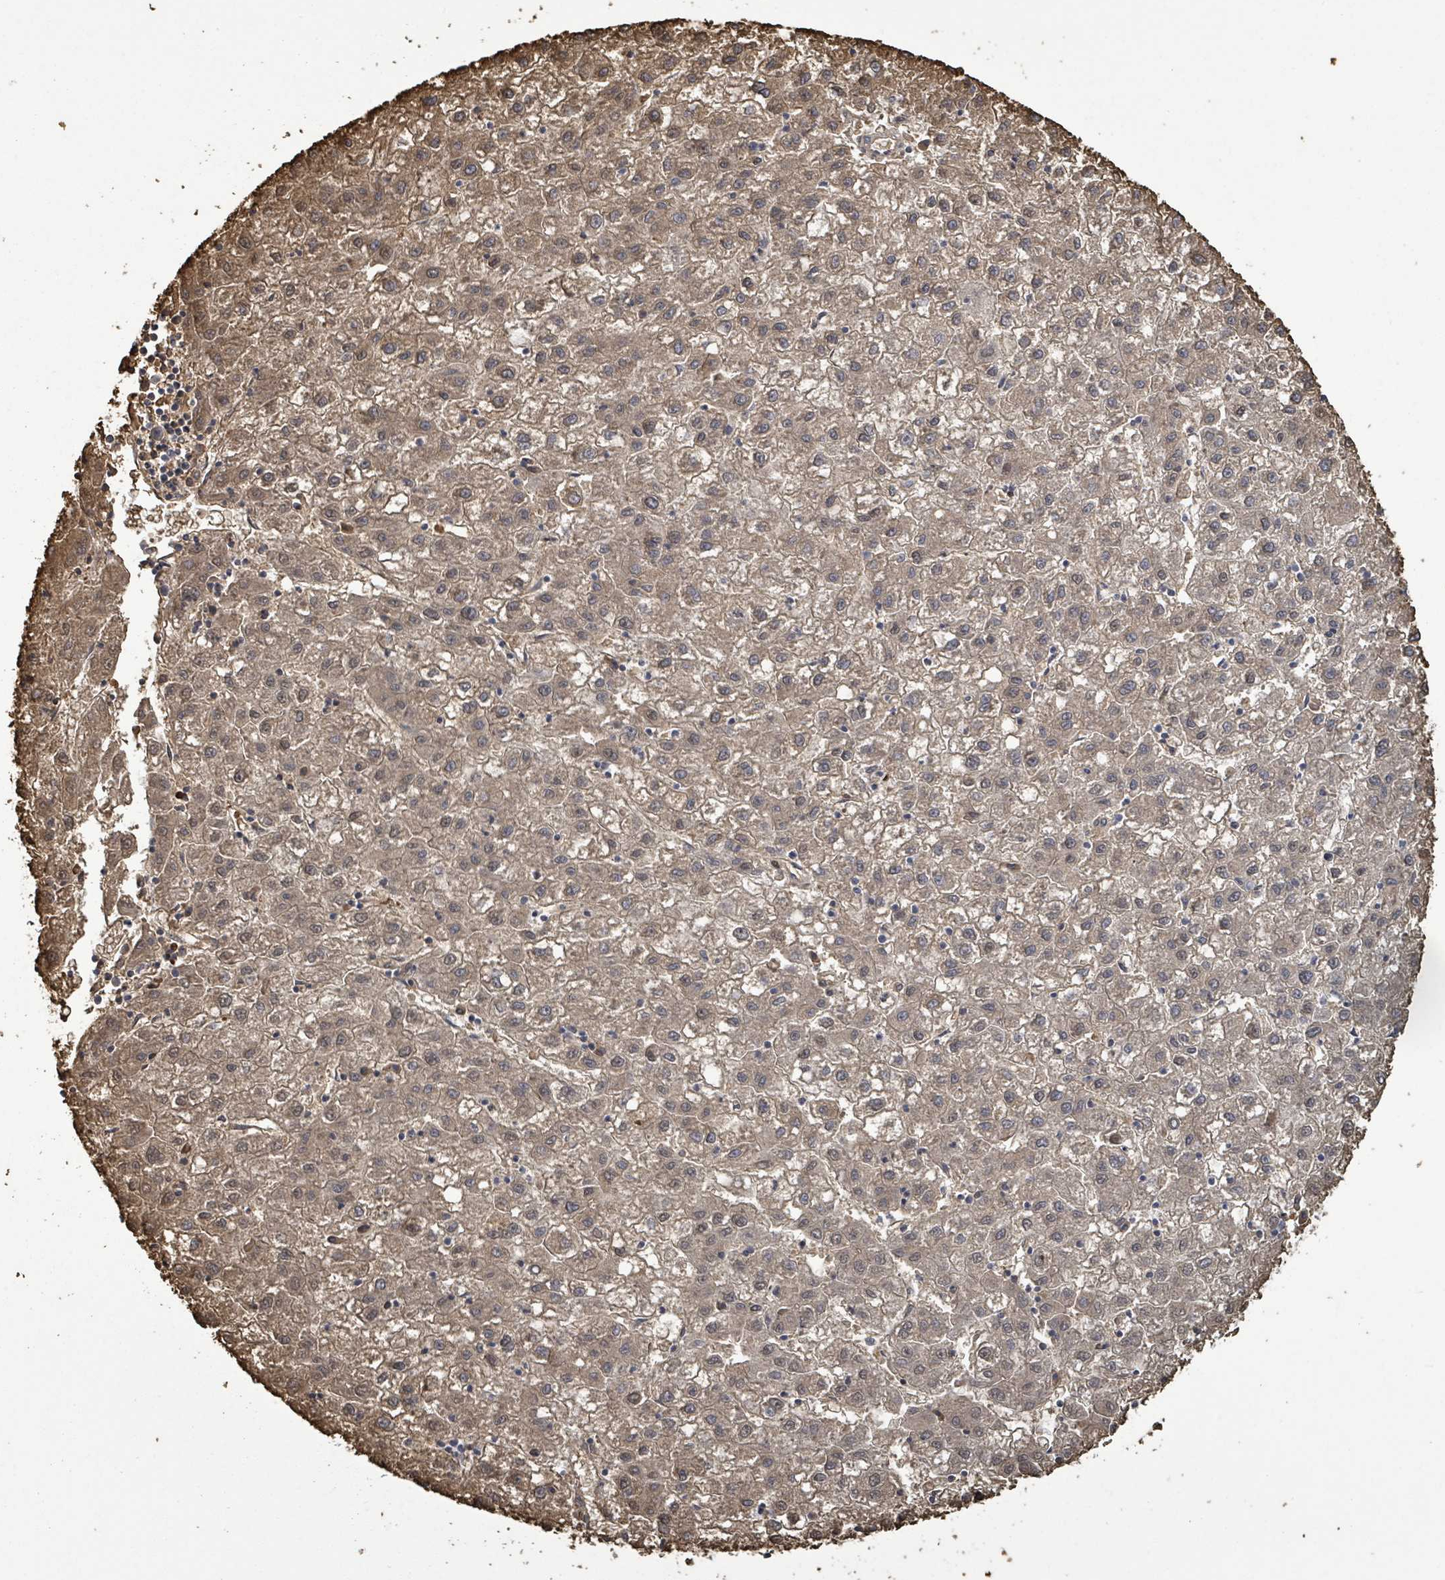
{"staining": {"intensity": "moderate", "quantity": ">75%", "location": "cytoplasmic/membranous,nuclear"}, "tissue": "liver cancer", "cell_type": "Tumor cells", "image_type": "cancer", "snomed": [{"axis": "morphology", "description": "Carcinoma, Hepatocellular, NOS"}, {"axis": "topography", "description": "Liver"}], "caption": "About >75% of tumor cells in liver hepatocellular carcinoma display moderate cytoplasmic/membranous and nuclear protein expression as visualized by brown immunohistochemical staining.", "gene": "MAP3K6", "patient": {"sex": "male", "age": 72}}